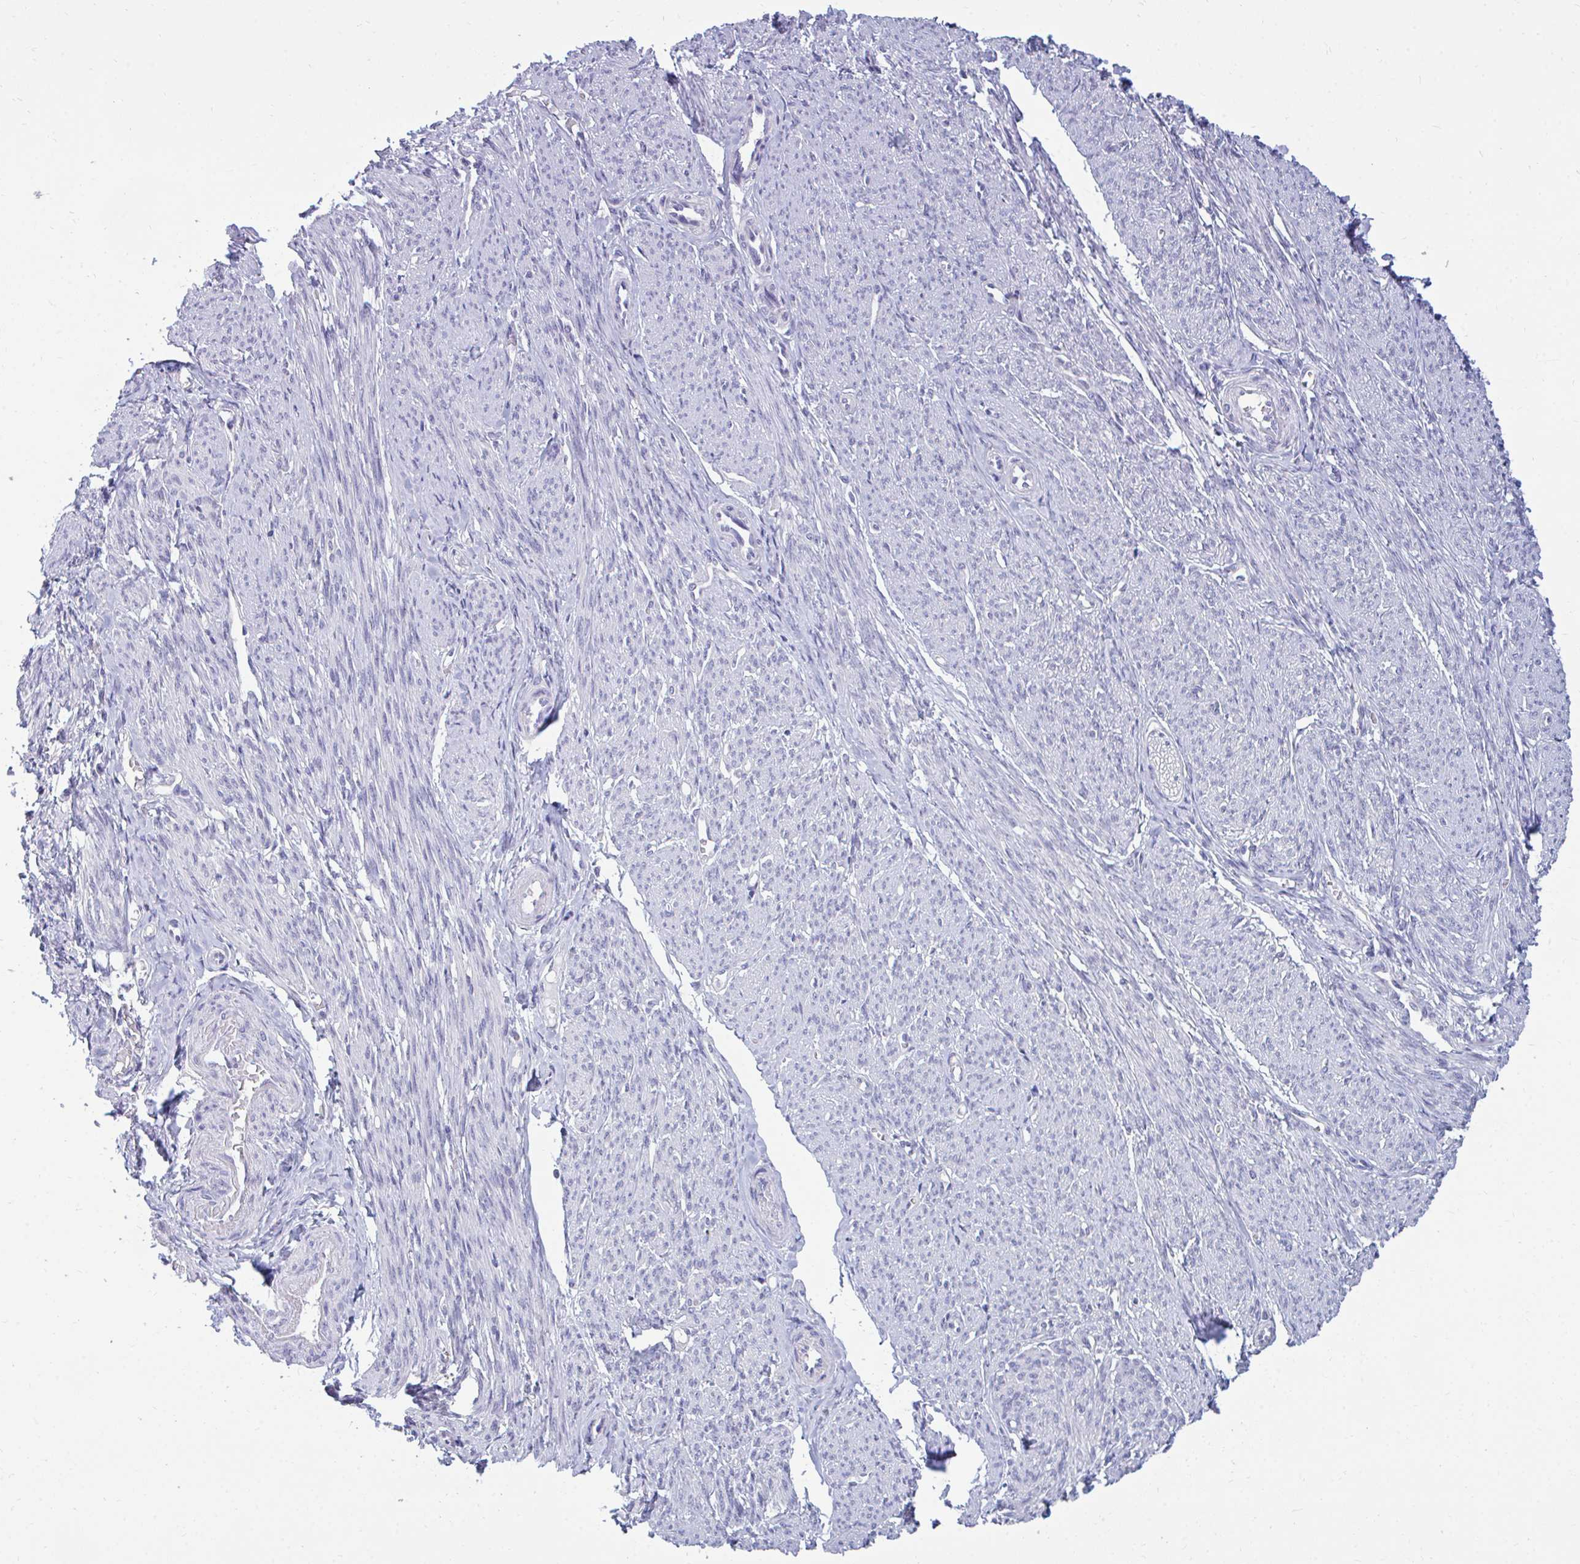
{"staining": {"intensity": "negative", "quantity": "none", "location": "none"}, "tissue": "smooth muscle", "cell_type": "Smooth muscle cells", "image_type": "normal", "snomed": [{"axis": "morphology", "description": "Normal tissue, NOS"}, {"axis": "topography", "description": "Smooth muscle"}], "caption": "Smooth muscle cells show no significant protein staining in unremarkable smooth muscle.", "gene": "CSE1L", "patient": {"sex": "female", "age": 65}}